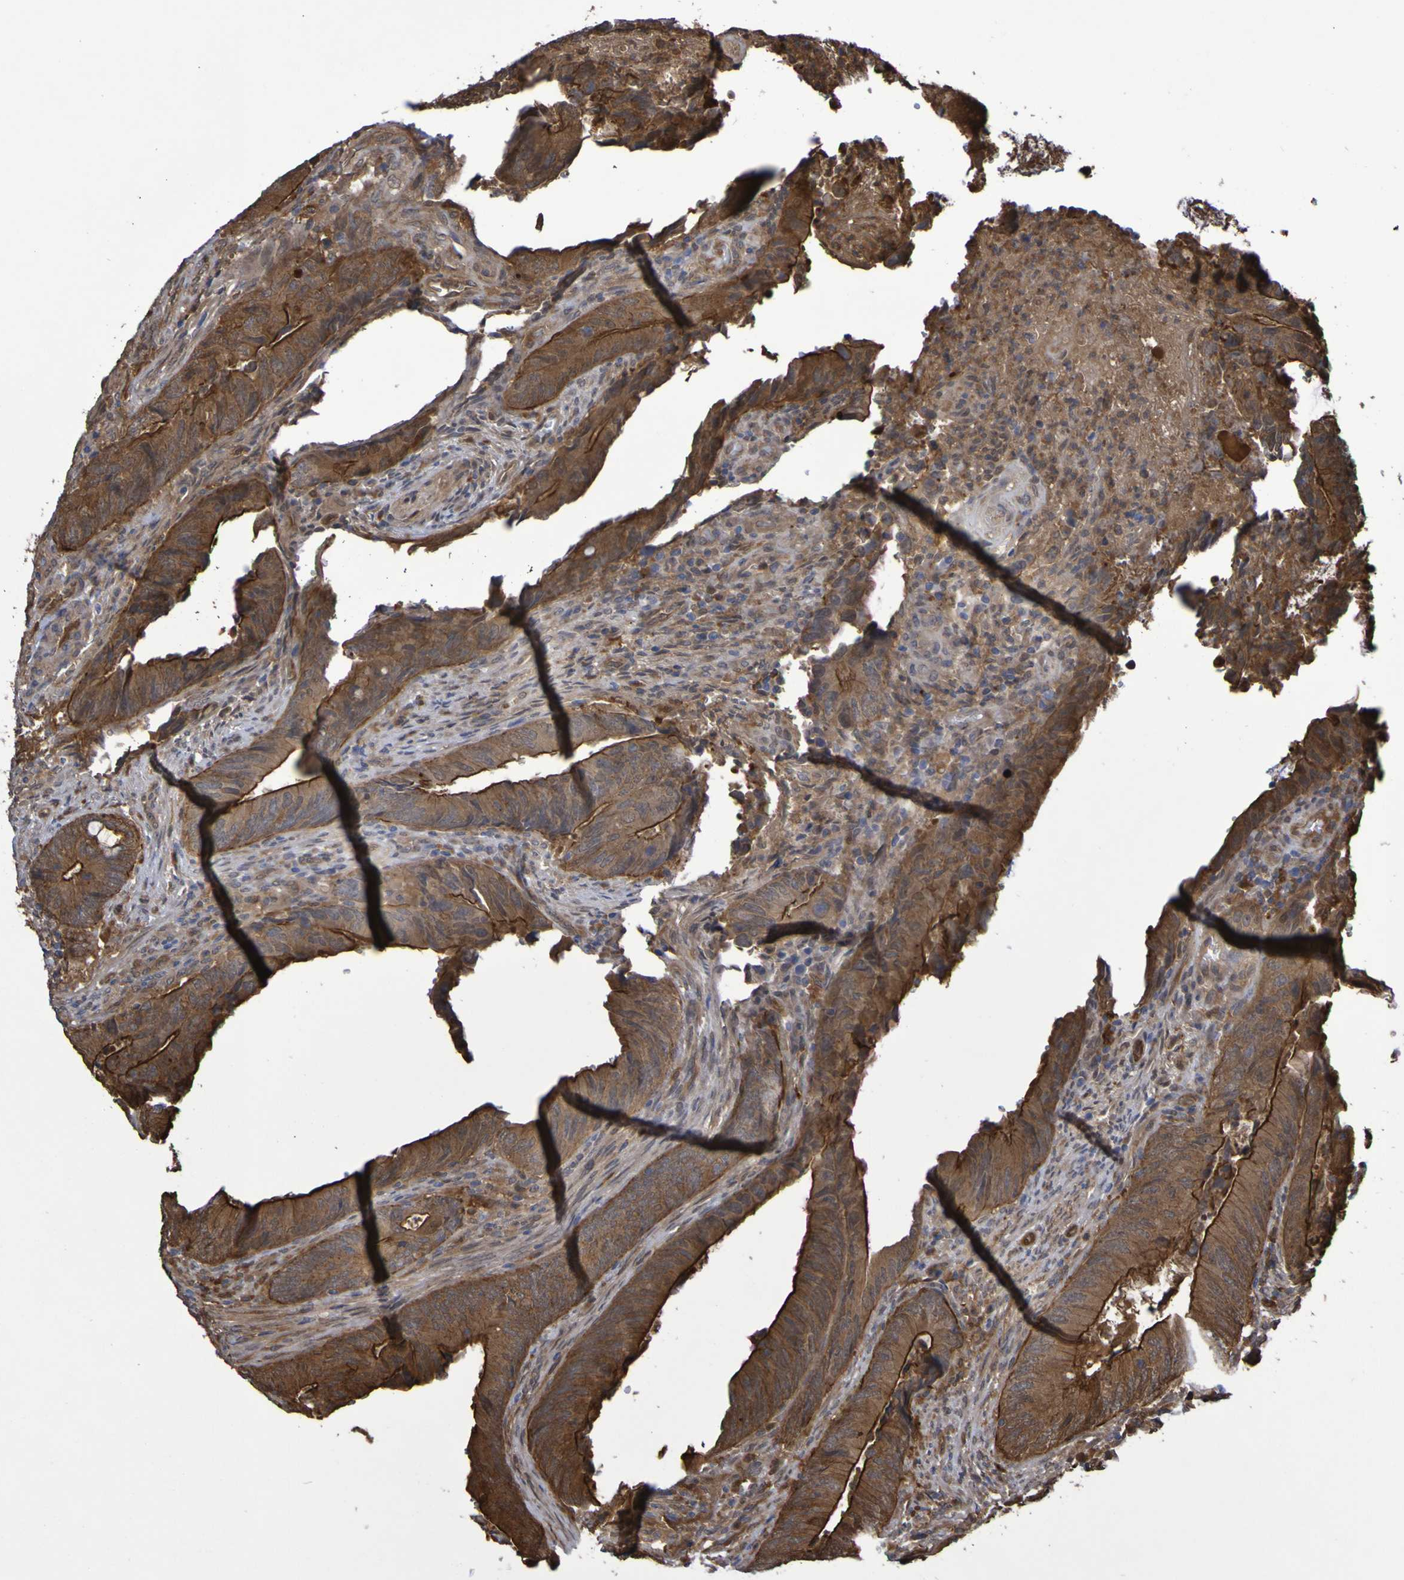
{"staining": {"intensity": "strong", "quantity": ">75%", "location": "cytoplasmic/membranous"}, "tissue": "colorectal cancer", "cell_type": "Tumor cells", "image_type": "cancer", "snomed": [{"axis": "morphology", "description": "Normal tissue, NOS"}, {"axis": "morphology", "description": "Adenocarcinoma, NOS"}, {"axis": "topography", "description": "Colon"}], "caption": "The image displays a brown stain indicating the presence of a protein in the cytoplasmic/membranous of tumor cells in adenocarcinoma (colorectal).", "gene": "SERPINB6", "patient": {"sex": "male", "age": 56}}